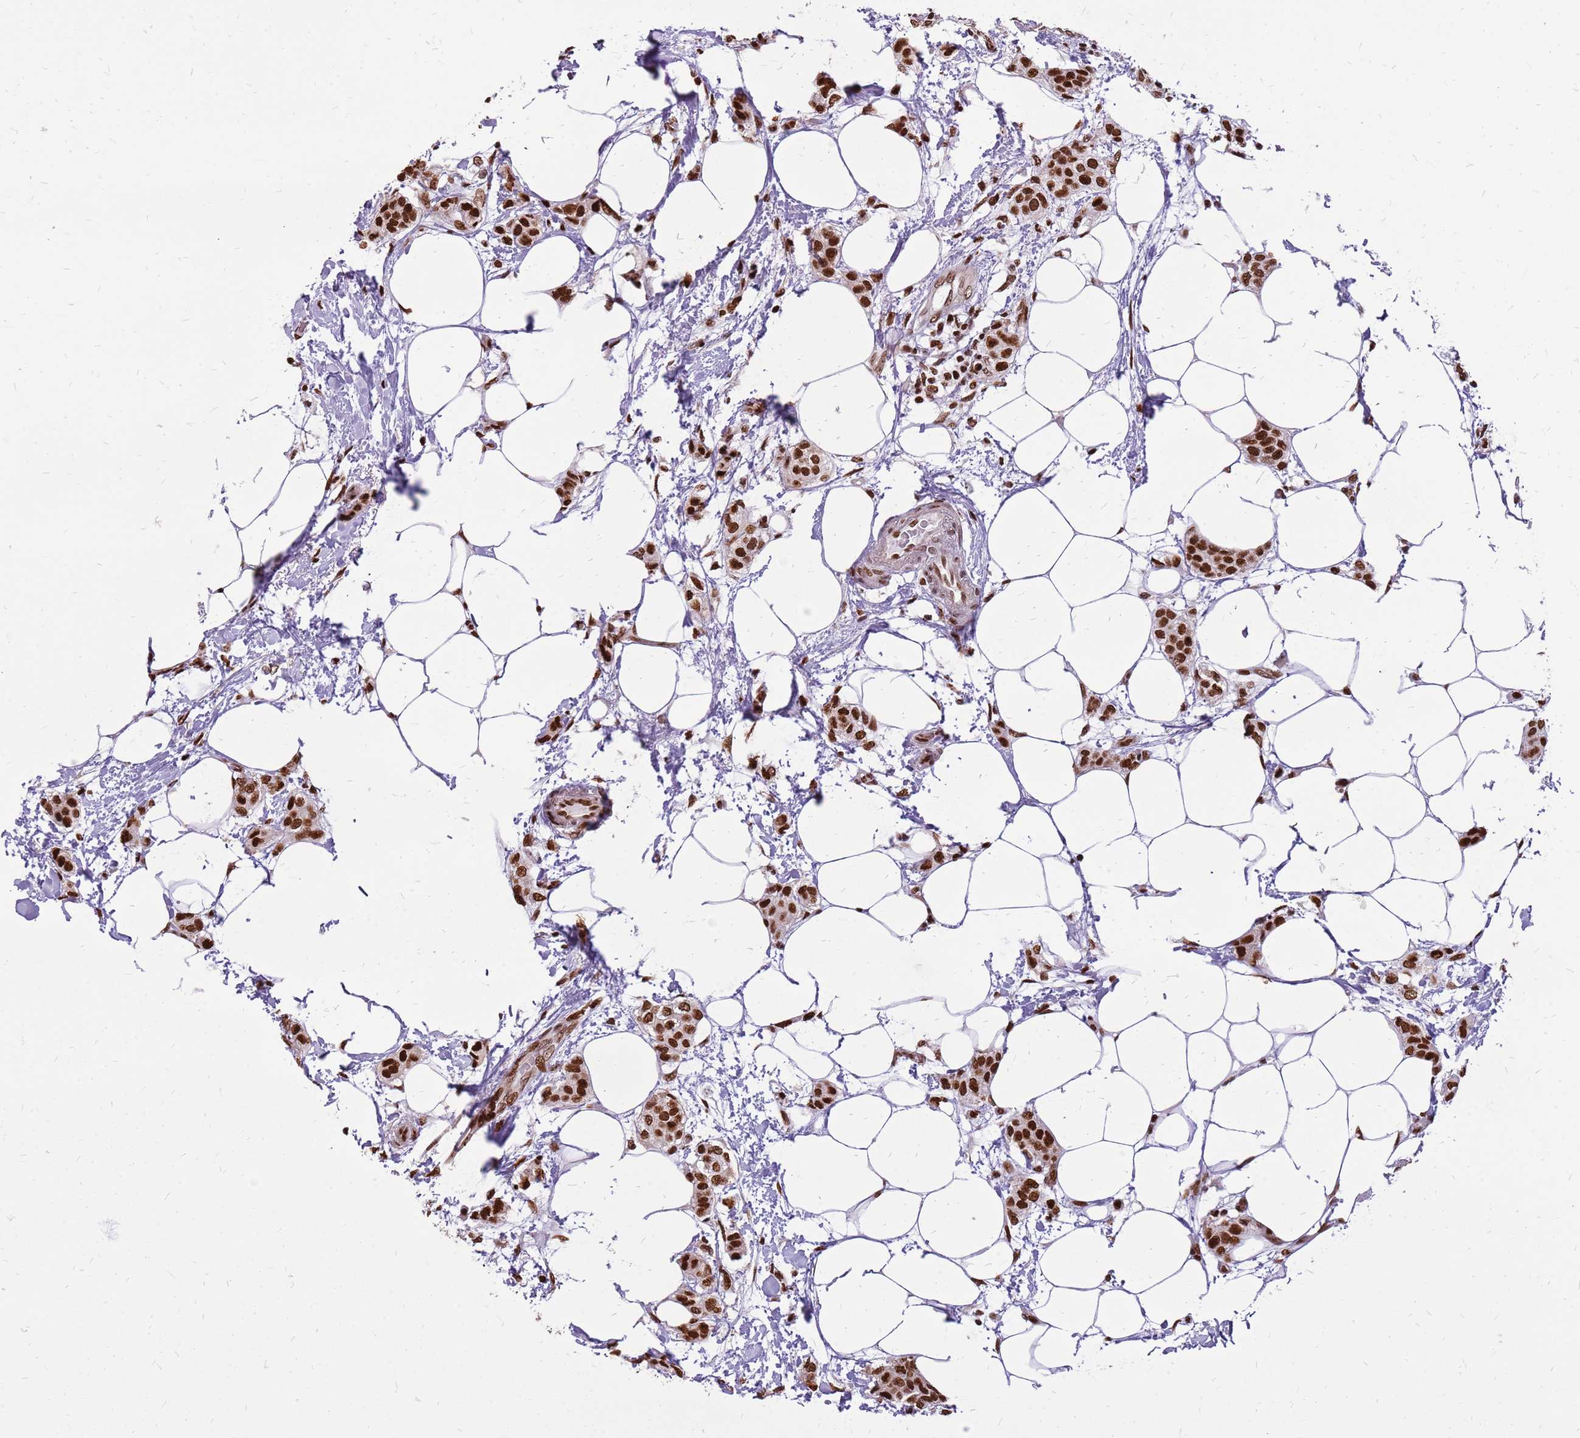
{"staining": {"intensity": "strong", "quantity": ">75%", "location": "nuclear"}, "tissue": "breast cancer", "cell_type": "Tumor cells", "image_type": "cancer", "snomed": [{"axis": "morphology", "description": "Duct carcinoma"}, {"axis": "topography", "description": "Breast"}], "caption": "This histopathology image exhibits breast cancer stained with immunohistochemistry to label a protein in brown. The nuclear of tumor cells show strong positivity for the protein. Nuclei are counter-stained blue.", "gene": "WASHC4", "patient": {"sex": "female", "age": 72}}